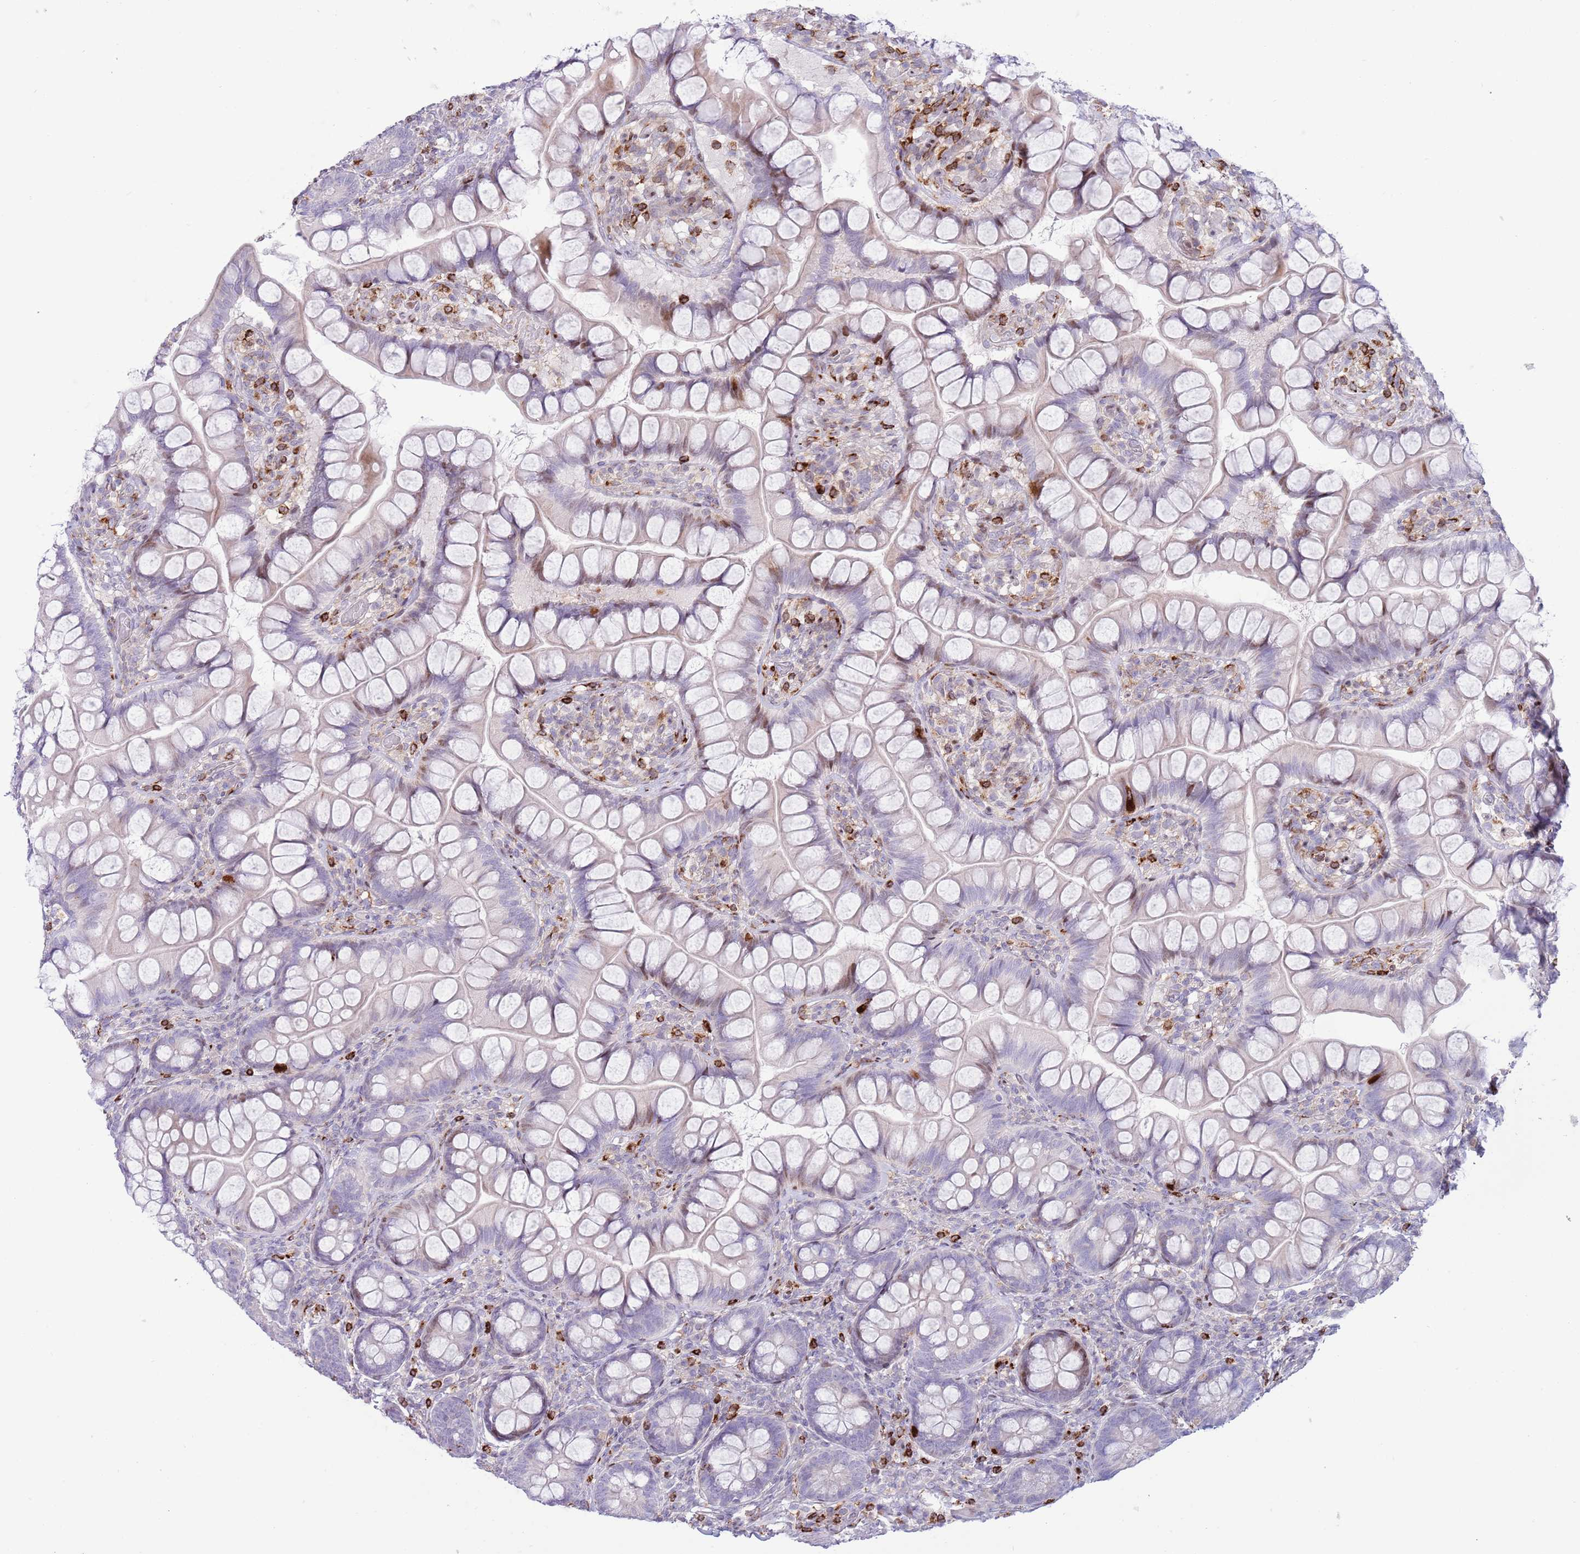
{"staining": {"intensity": "negative", "quantity": "none", "location": "none"}, "tissue": "small intestine", "cell_type": "Glandular cells", "image_type": "normal", "snomed": [{"axis": "morphology", "description": "Normal tissue, NOS"}, {"axis": "topography", "description": "Small intestine"}], "caption": "Immunohistochemical staining of unremarkable small intestine exhibits no significant expression in glandular cells. Nuclei are stained in blue.", "gene": "ANO8", "patient": {"sex": "male", "age": 70}}